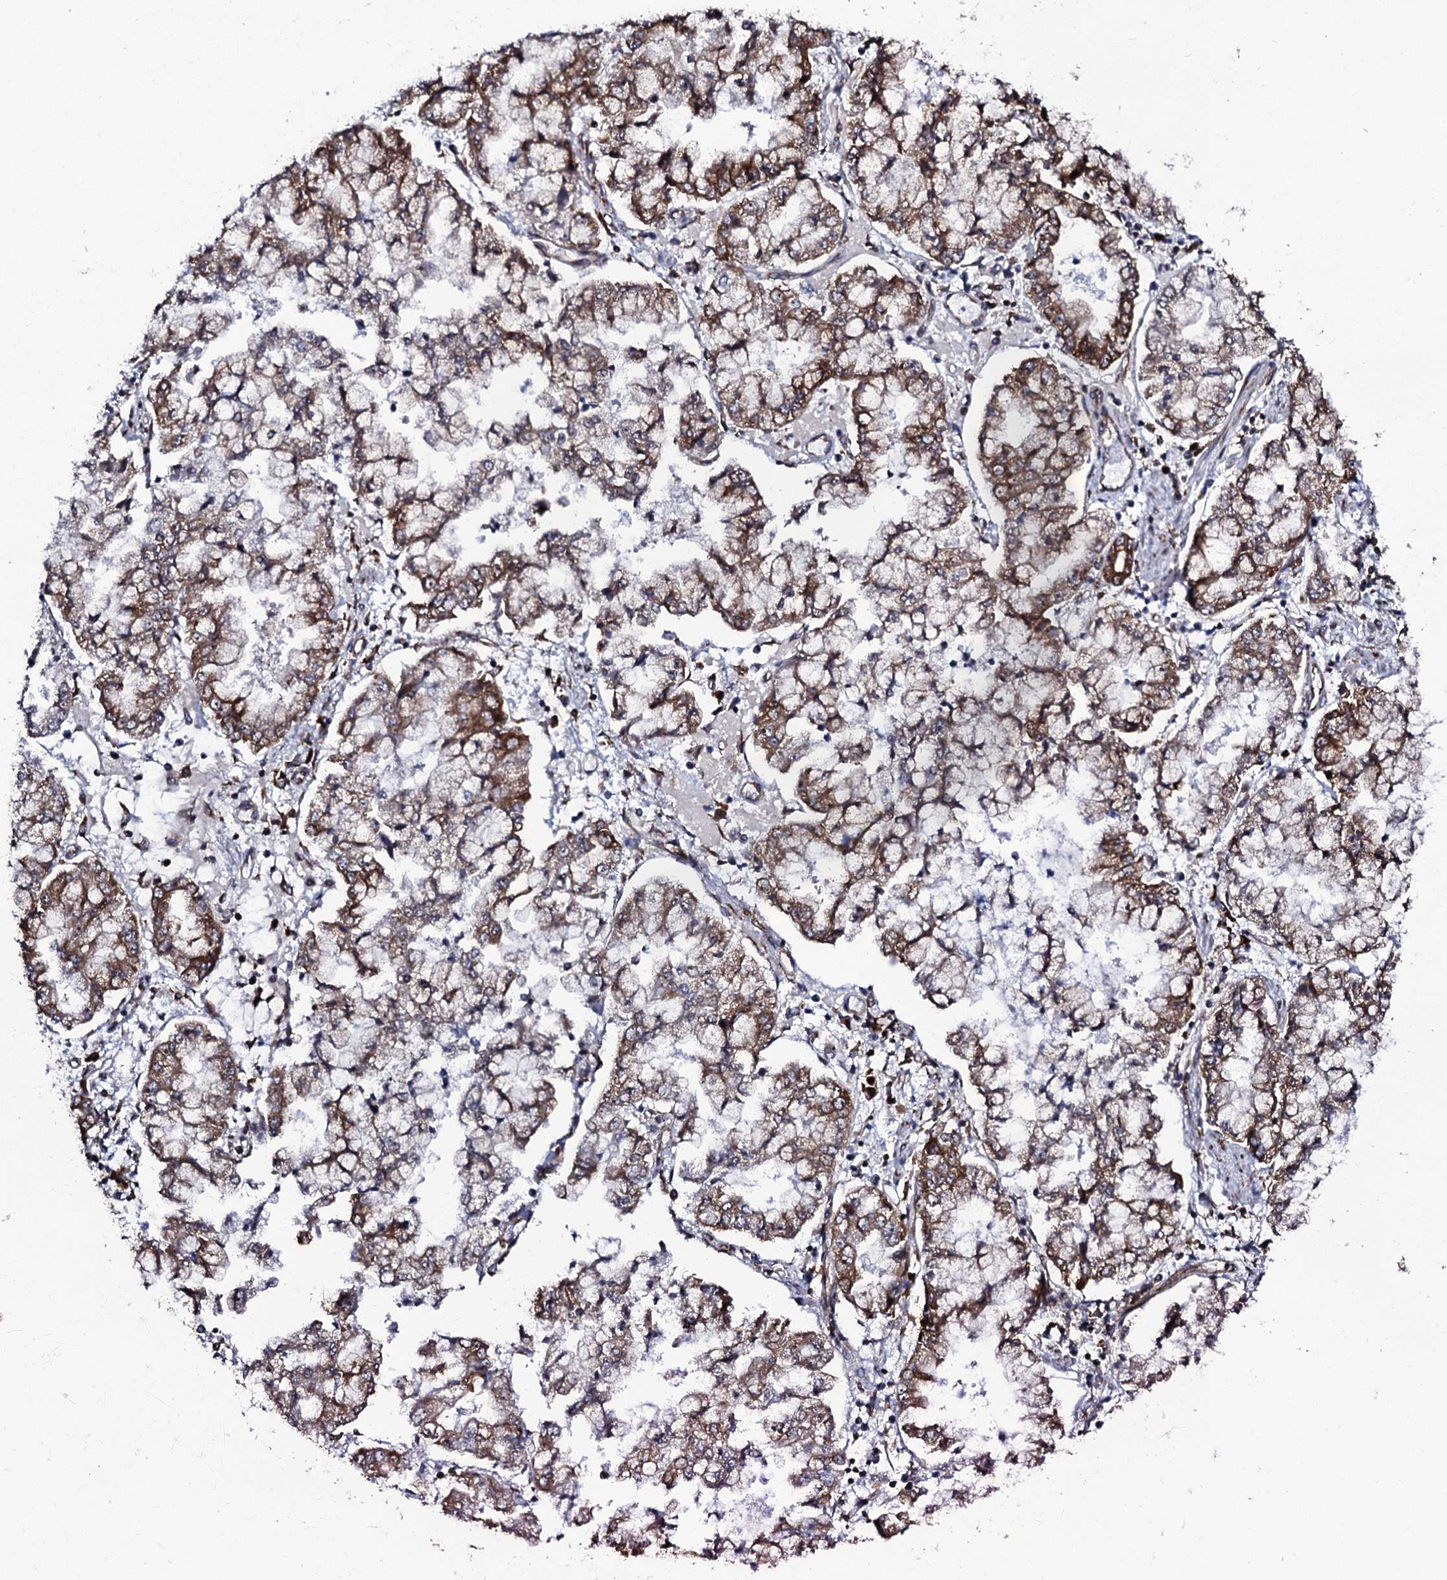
{"staining": {"intensity": "moderate", "quantity": "25%-75%", "location": "cytoplasmic/membranous"}, "tissue": "stomach cancer", "cell_type": "Tumor cells", "image_type": "cancer", "snomed": [{"axis": "morphology", "description": "Adenocarcinoma, NOS"}, {"axis": "topography", "description": "Stomach"}], "caption": "Tumor cells display moderate cytoplasmic/membranous positivity in about 25%-75% of cells in adenocarcinoma (stomach).", "gene": "SPTY2D1", "patient": {"sex": "male", "age": 76}}